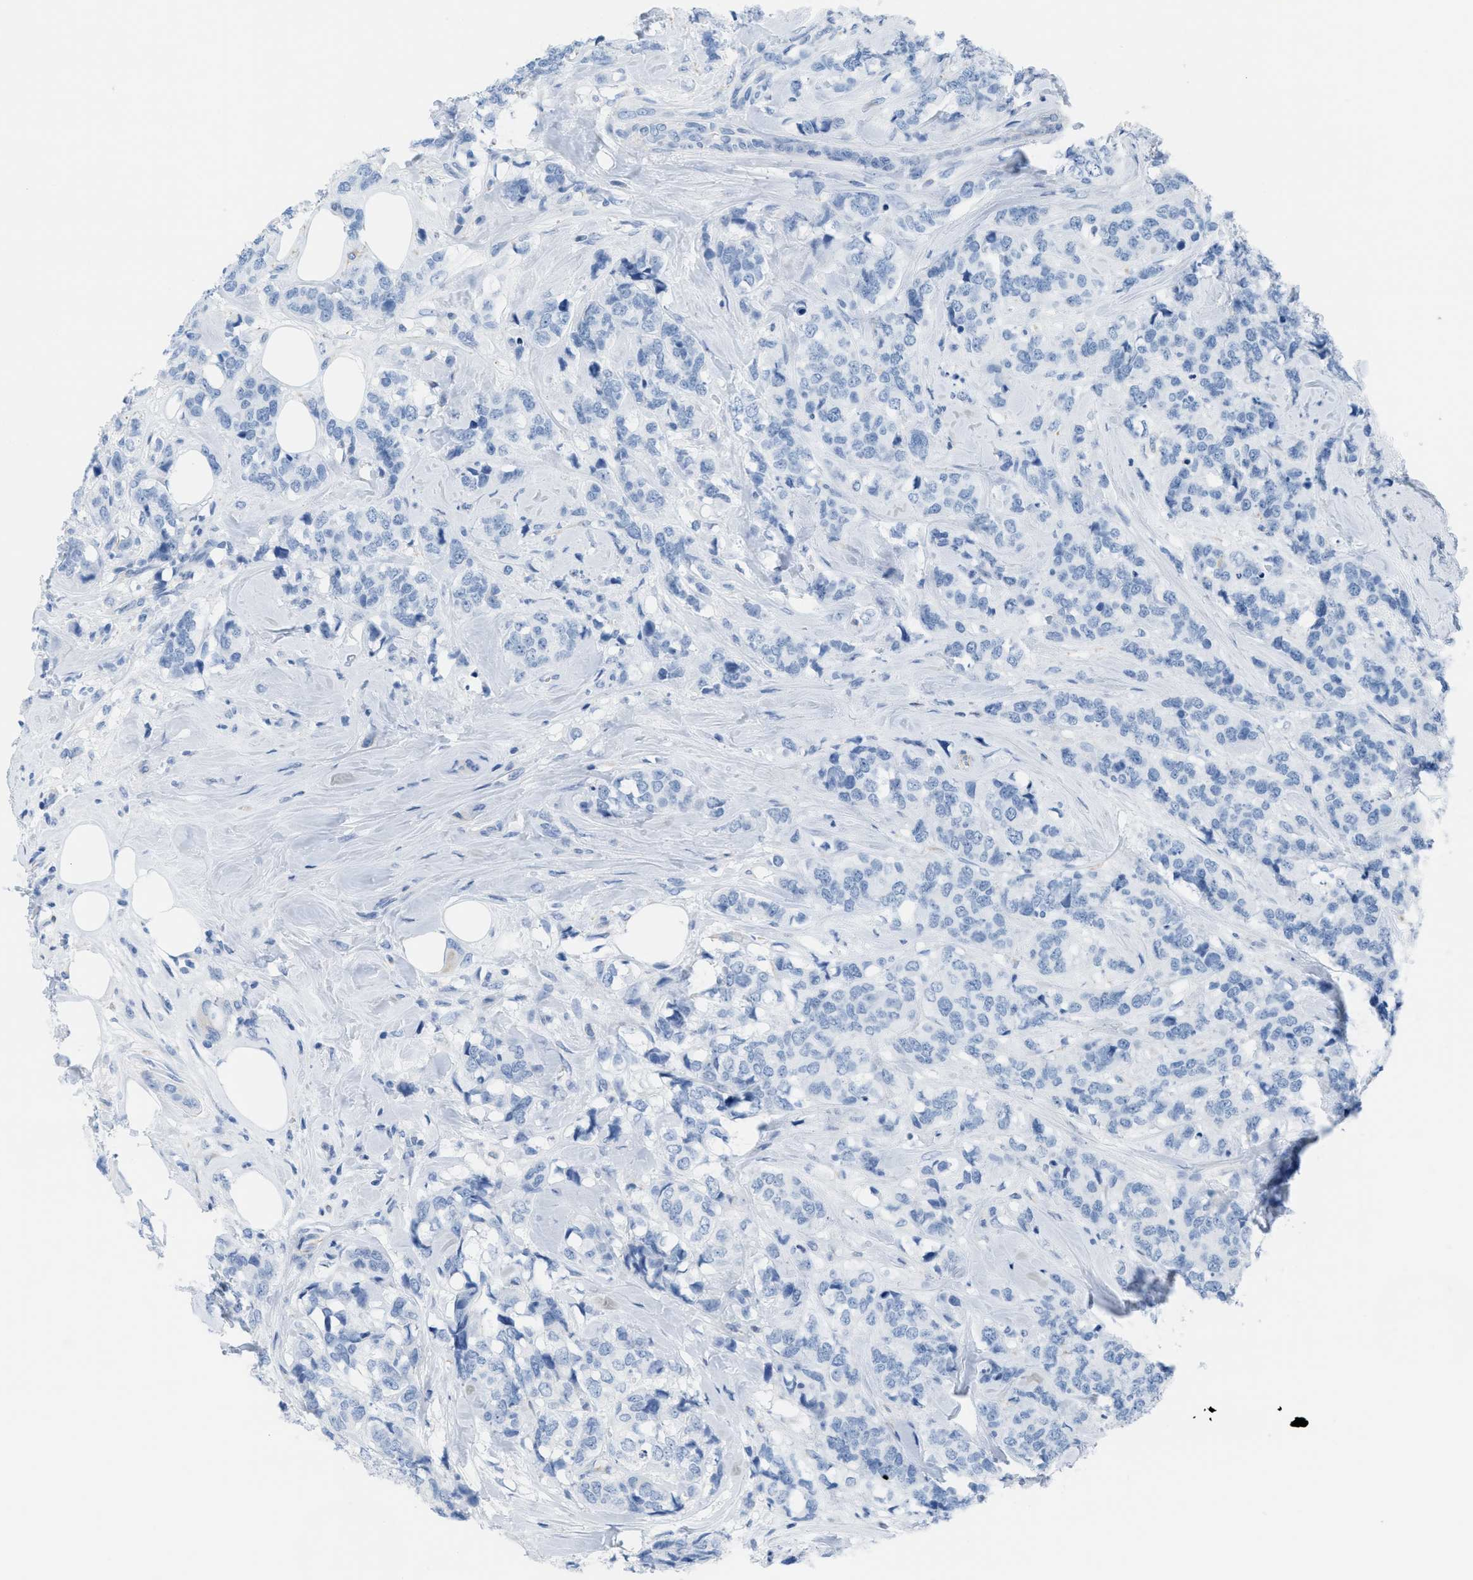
{"staining": {"intensity": "negative", "quantity": "none", "location": "none"}, "tissue": "breast cancer", "cell_type": "Tumor cells", "image_type": "cancer", "snomed": [{"axis": "morphology", "description": "Lobular carcinoma"}, {"axis": "topography", "description": "Breast"}], "caption": "IHC of lobular carcinoma (breast) exhibits no expression in tumor cells.", "gene": "SLC12A1", "patient": {"sex": "female", "age": 59}}